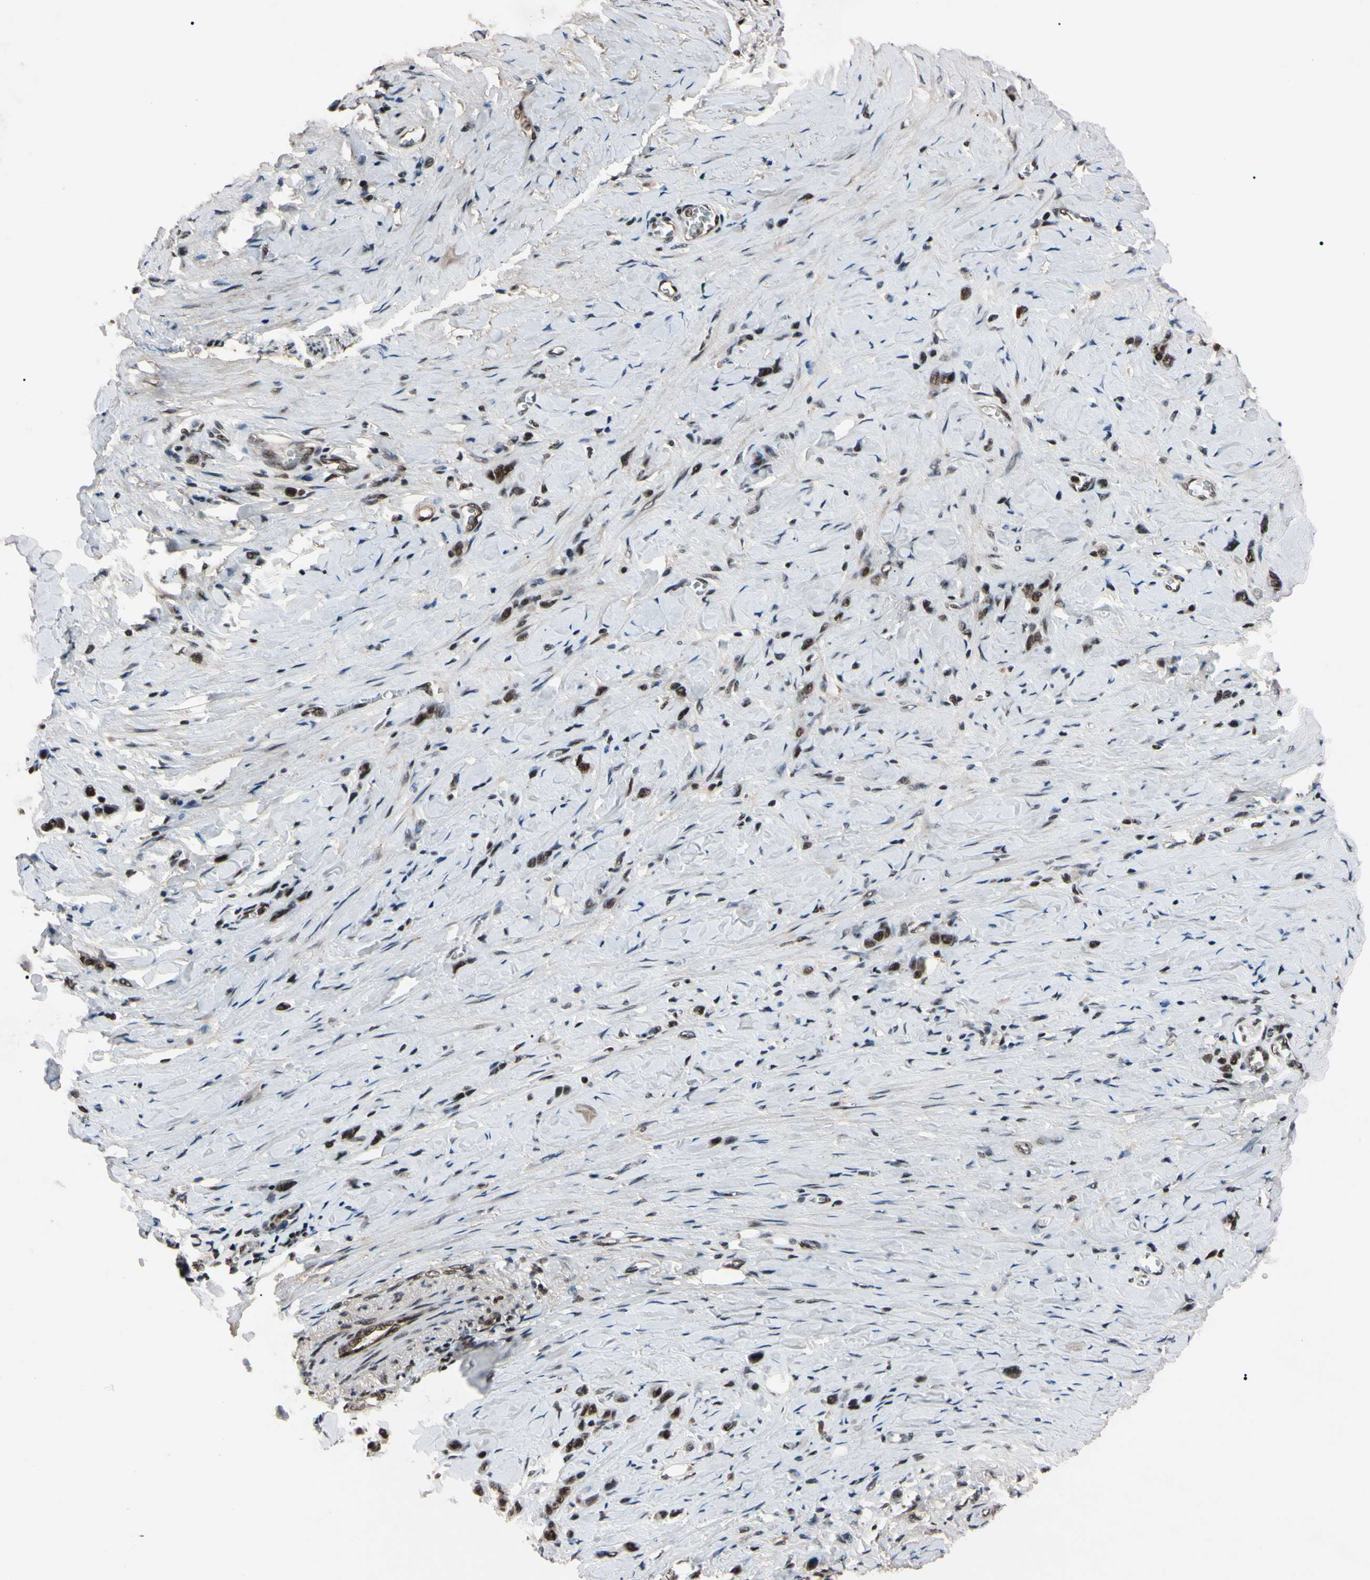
{"staining": {"intensity": "moderate", "quantity": "<25%", "location": "cytoplasmic/membranous"}, "tissue": "stomach cancer", "cell_type": "Tumor cells", "image_type": "cancer", "snomed": [{"axis": "morphology", "description": "Normal tissue, NOS"}, {"axis": "morphology", "description": "Adenocarcinoma, NOS"}, {"axis": "morphology", "description": "Adenocarcinoma, High grade"}, {"axis": "topography", "description": "Stomach, upper"}, {"axis": "topography", "description": "Stomach"}], "caption": "Brown immunohistochemical staining in stomach high-grade adenocarcinoma shows moderate cytoplasmic/membranous expression in about <25% of tumor cells. The protein of interest is shown in brown color, while the nuclei are stained blue.", "gene": "YY1", "patient": {"sex": "female", "age": 65}}